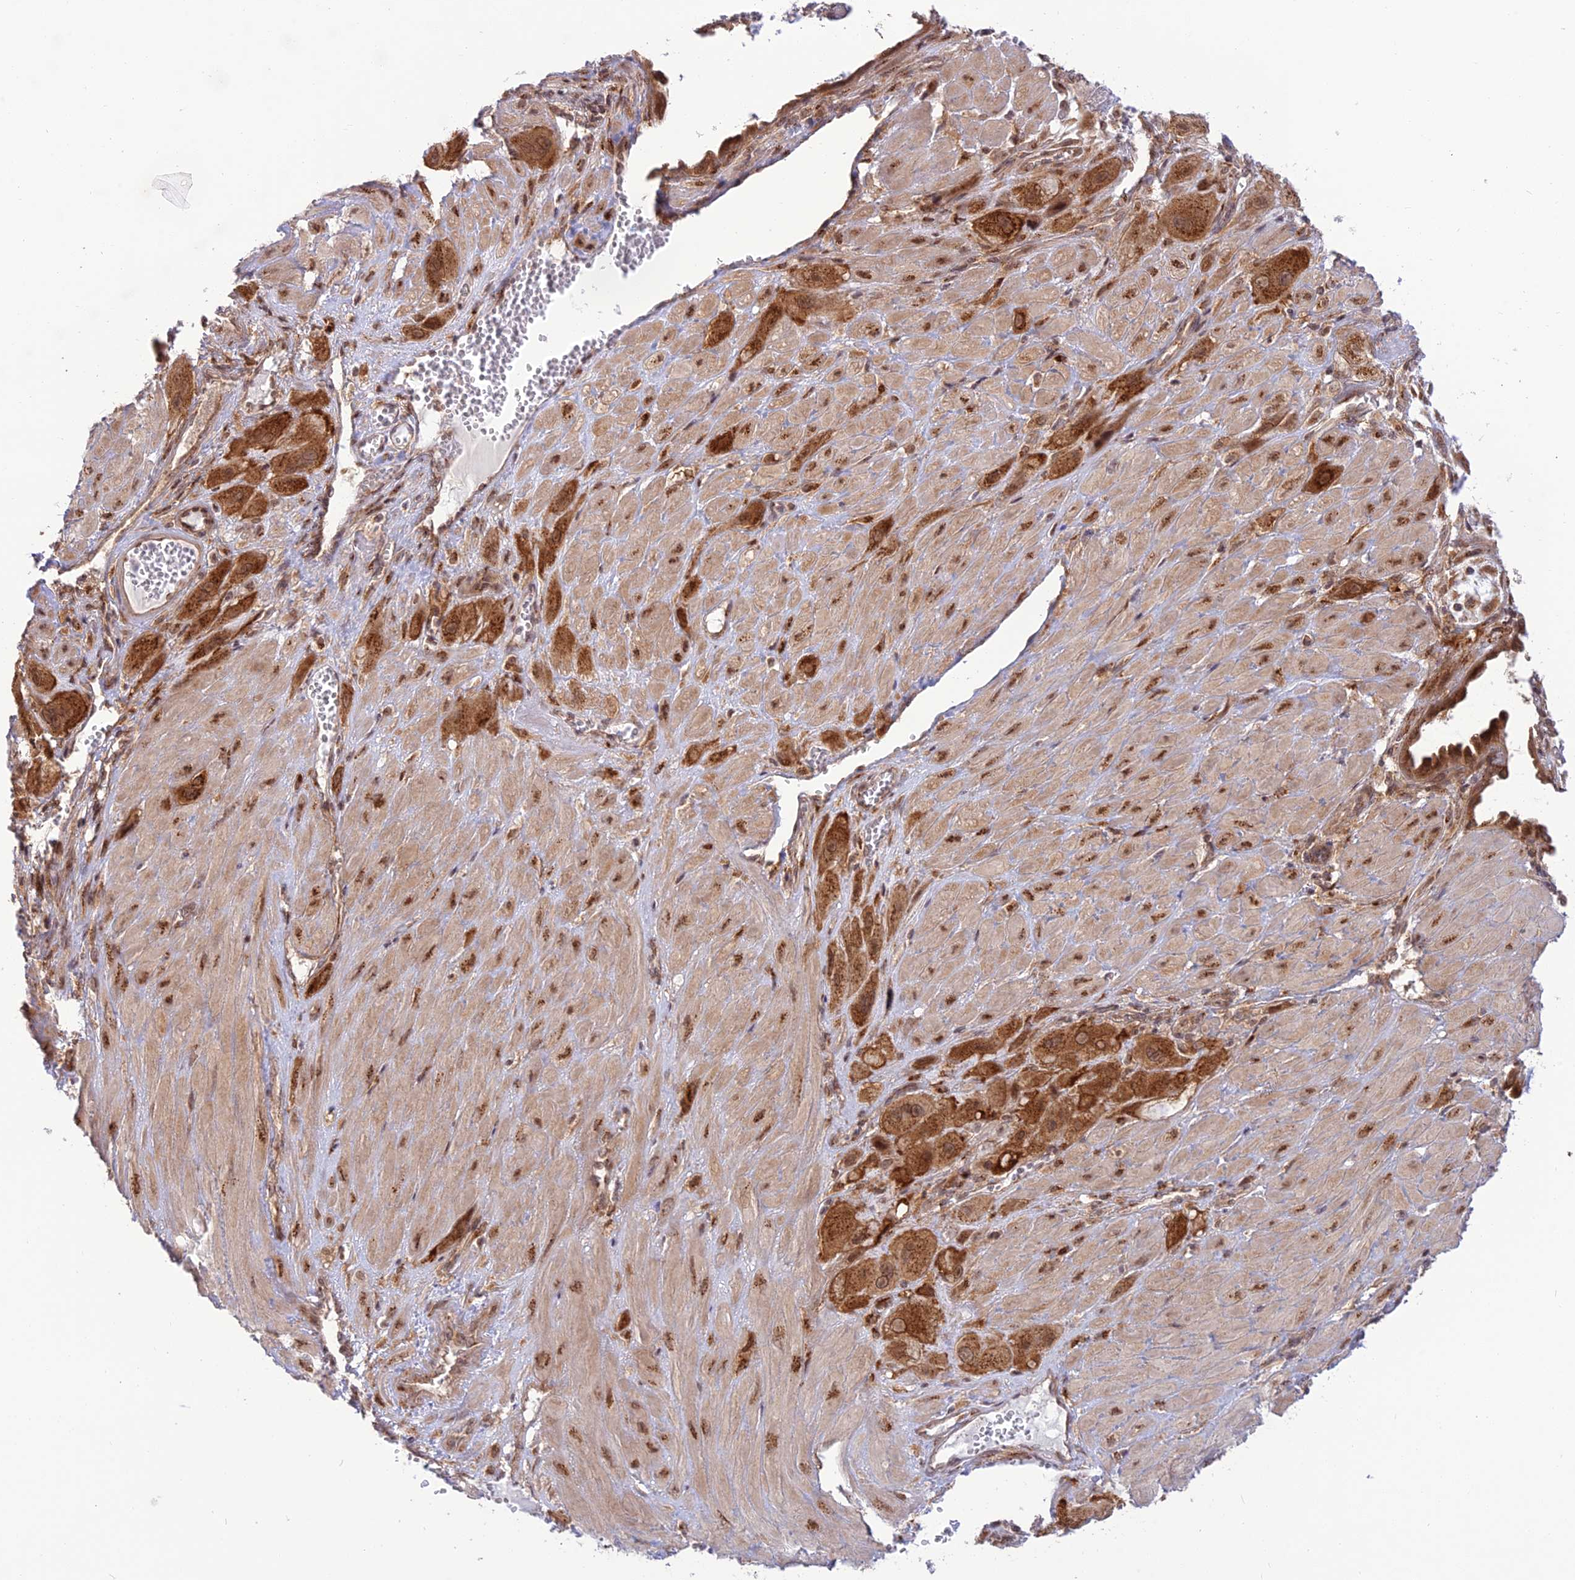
{"staining": {"intensity": "strong", "quantity": ">75%", "location": "cytoplasmic/membranous"}, "tissue": "cervical cancer", "cell_type": "Tumor cells", "image_type": "cancer", "snomed": [{"axis": "morphology", "description": "Squamous cell carcinoma, NOS"}, {"axis": "topography", "description": "Cervix"}], "caption": "Immunohistochemistry (IHC) of human cervical cancer (squamous cell carcinoma) shows high levels of strong cytoplasmic/membranous positivity in about >75% of tumor cells.", "gene": "GOLGA3", "patient": {"sex": "female", "age": 34}}